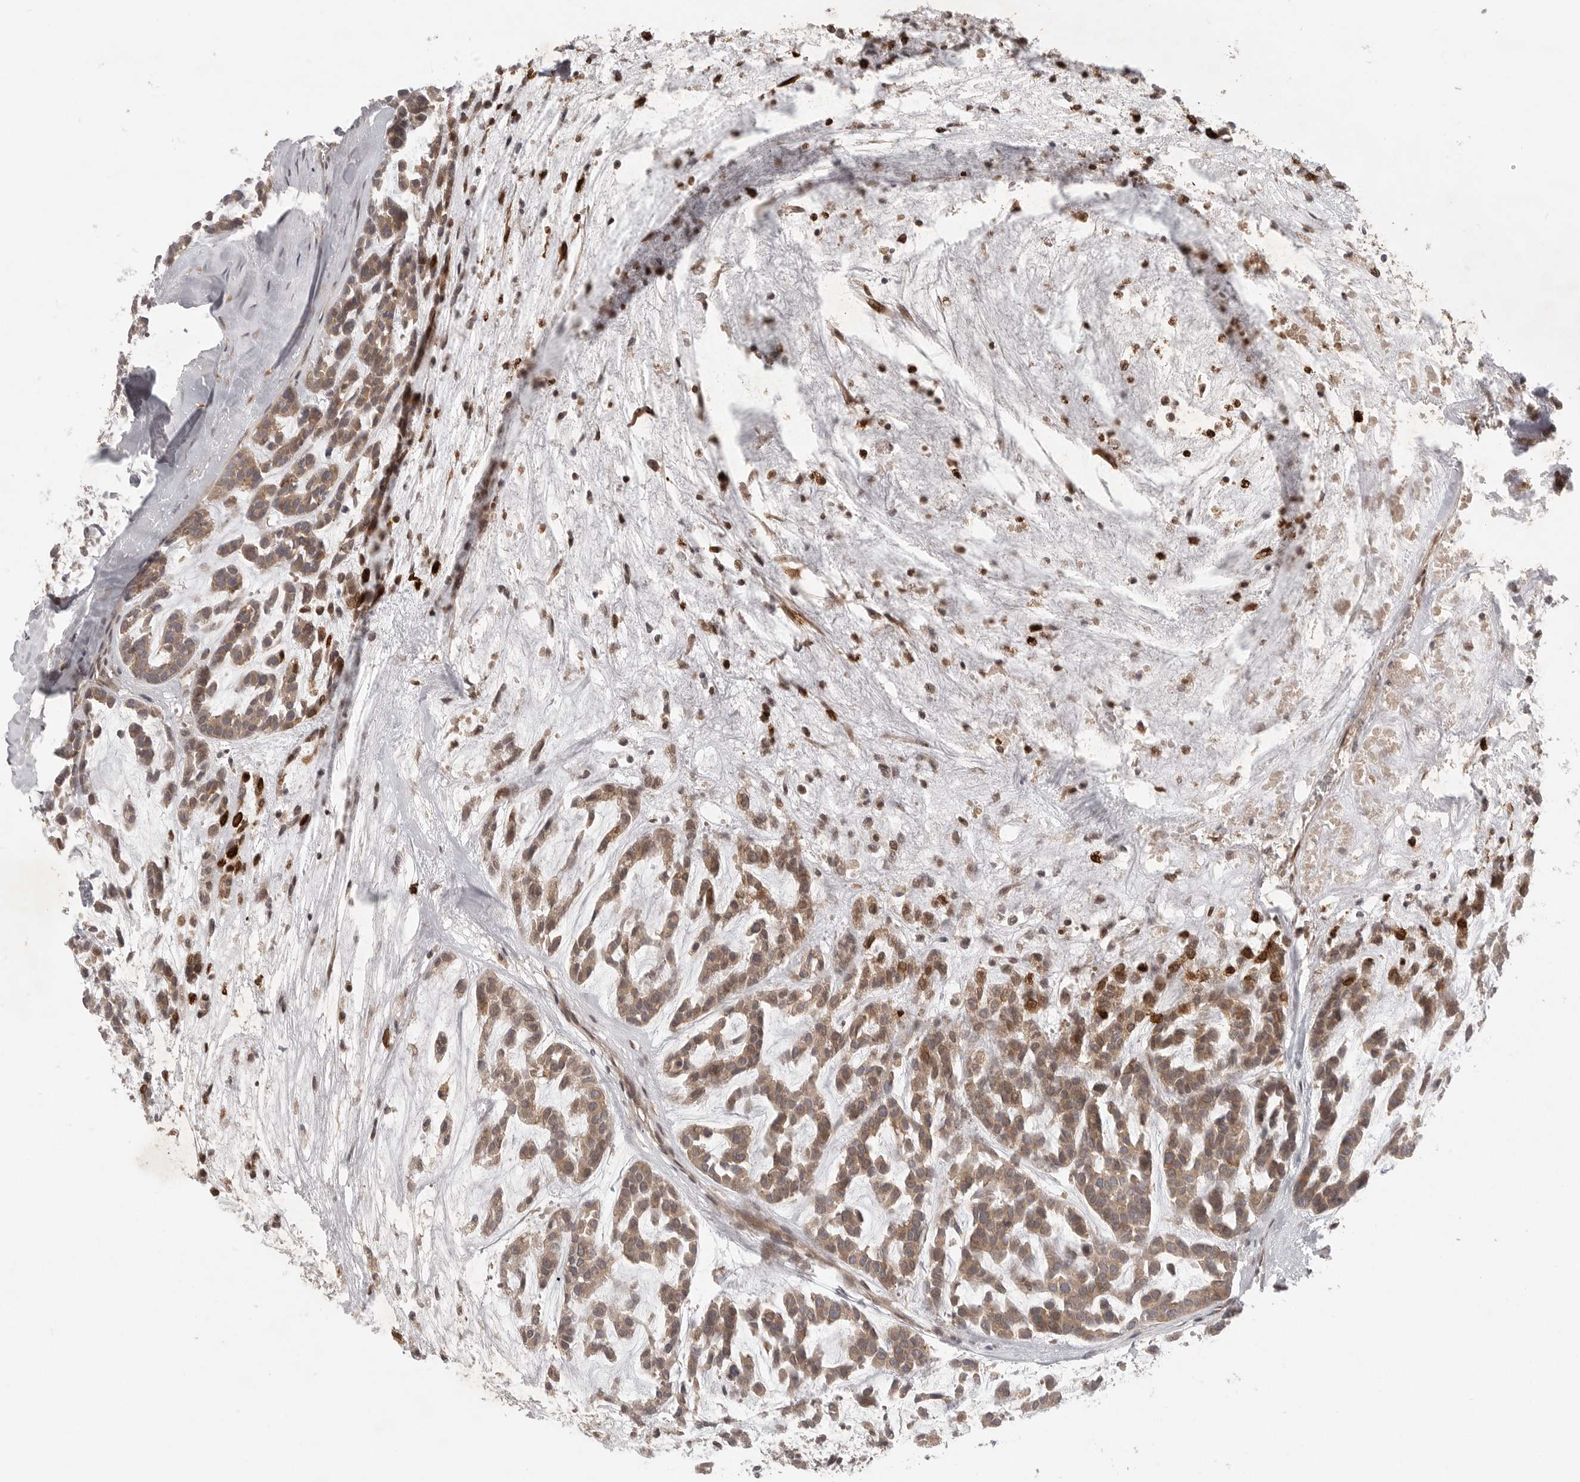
{"staining": {"intensity": "moderate", "quantity": ">75%", "location": "cytoplasmic/membranous"}, "tissue": "head and neck cancer", "cell_type": "Tumor cells", "image_type": "cancer", "snomed": [{"axis": "morphology", "description": "Adenocarcinoma, NOS"}, {"axis": "morphology", "description": "Adenoma, NOS"}, {"axis": "topography", "description": "Head-Neck"}], "caption": "Human head and neck adenocarcinoma stained with a brown dye exhibits moderate cytoplasmic/membranous positive staining in about >75% of tumor cells.", "gene": "CCPG1", "patient": {"sex": "female", "age": 55}}